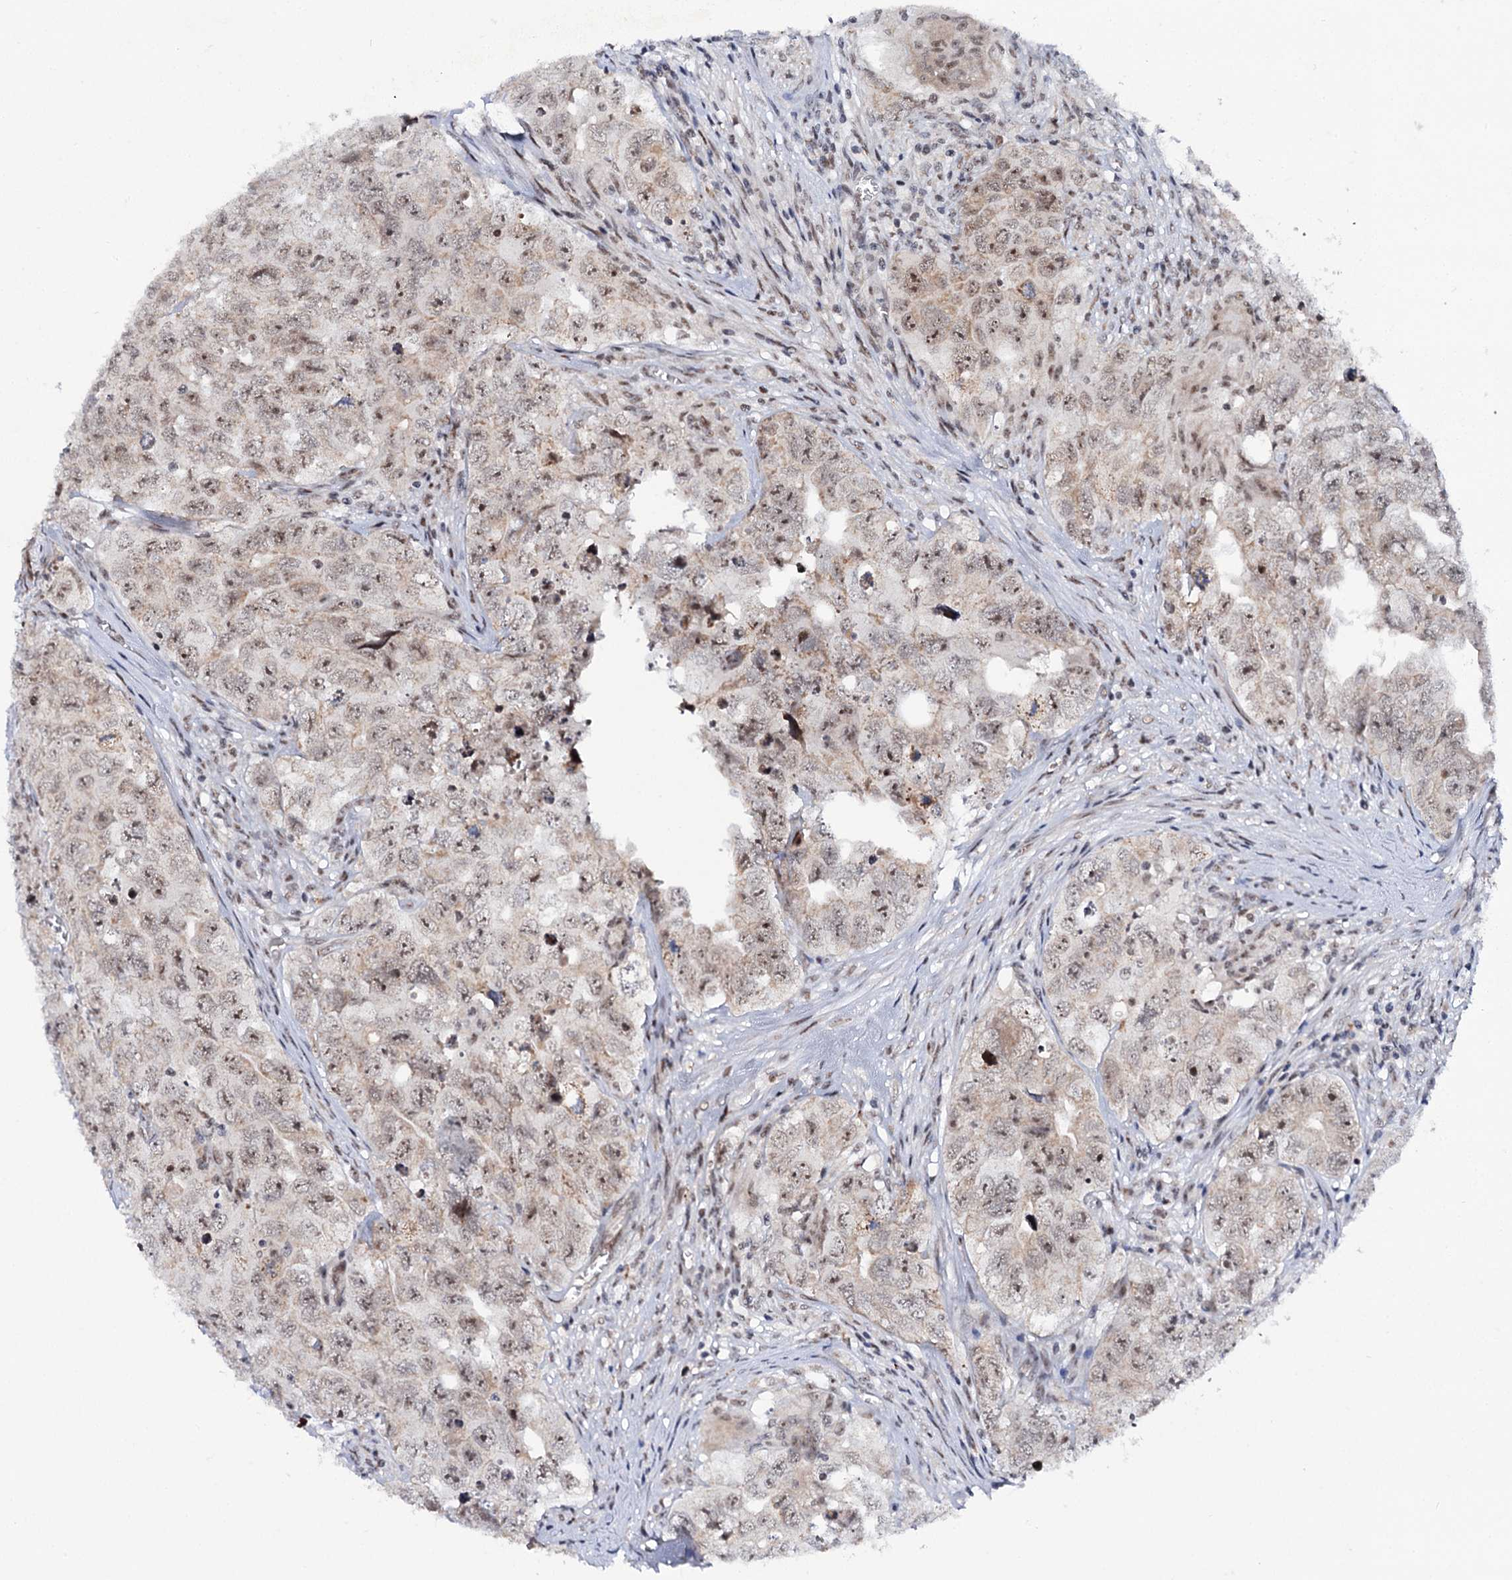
{"staining": {"intensity": "moderate", "quantity": "25%-75%", "location": "nuclear"}, "tissue": "testis cancer", "cell_type": "Tumor cells", "image_type": "cancer", "snomed": [{"axis": "morphology", "description": "Seminoma, NOS"}, {"axis": "morphology", "description": "Carcinoma, Embryonal, NOS"}, {"axis": "topography", "description": "Testis"}], "caption": "Testis embryonal carcinoma stained with immunohistochemistry (IHC) displays moderate nuclear positivity in approximately 25%-75% of tumor cells. The staining was performed using DAB (3,3'-diaminobenzidine), with brown indicating positive protein expression. Nuclei are stained blue with hematoxylin.", "gene": "BUD13", "patient": {"sex": "male", "age": 43}}